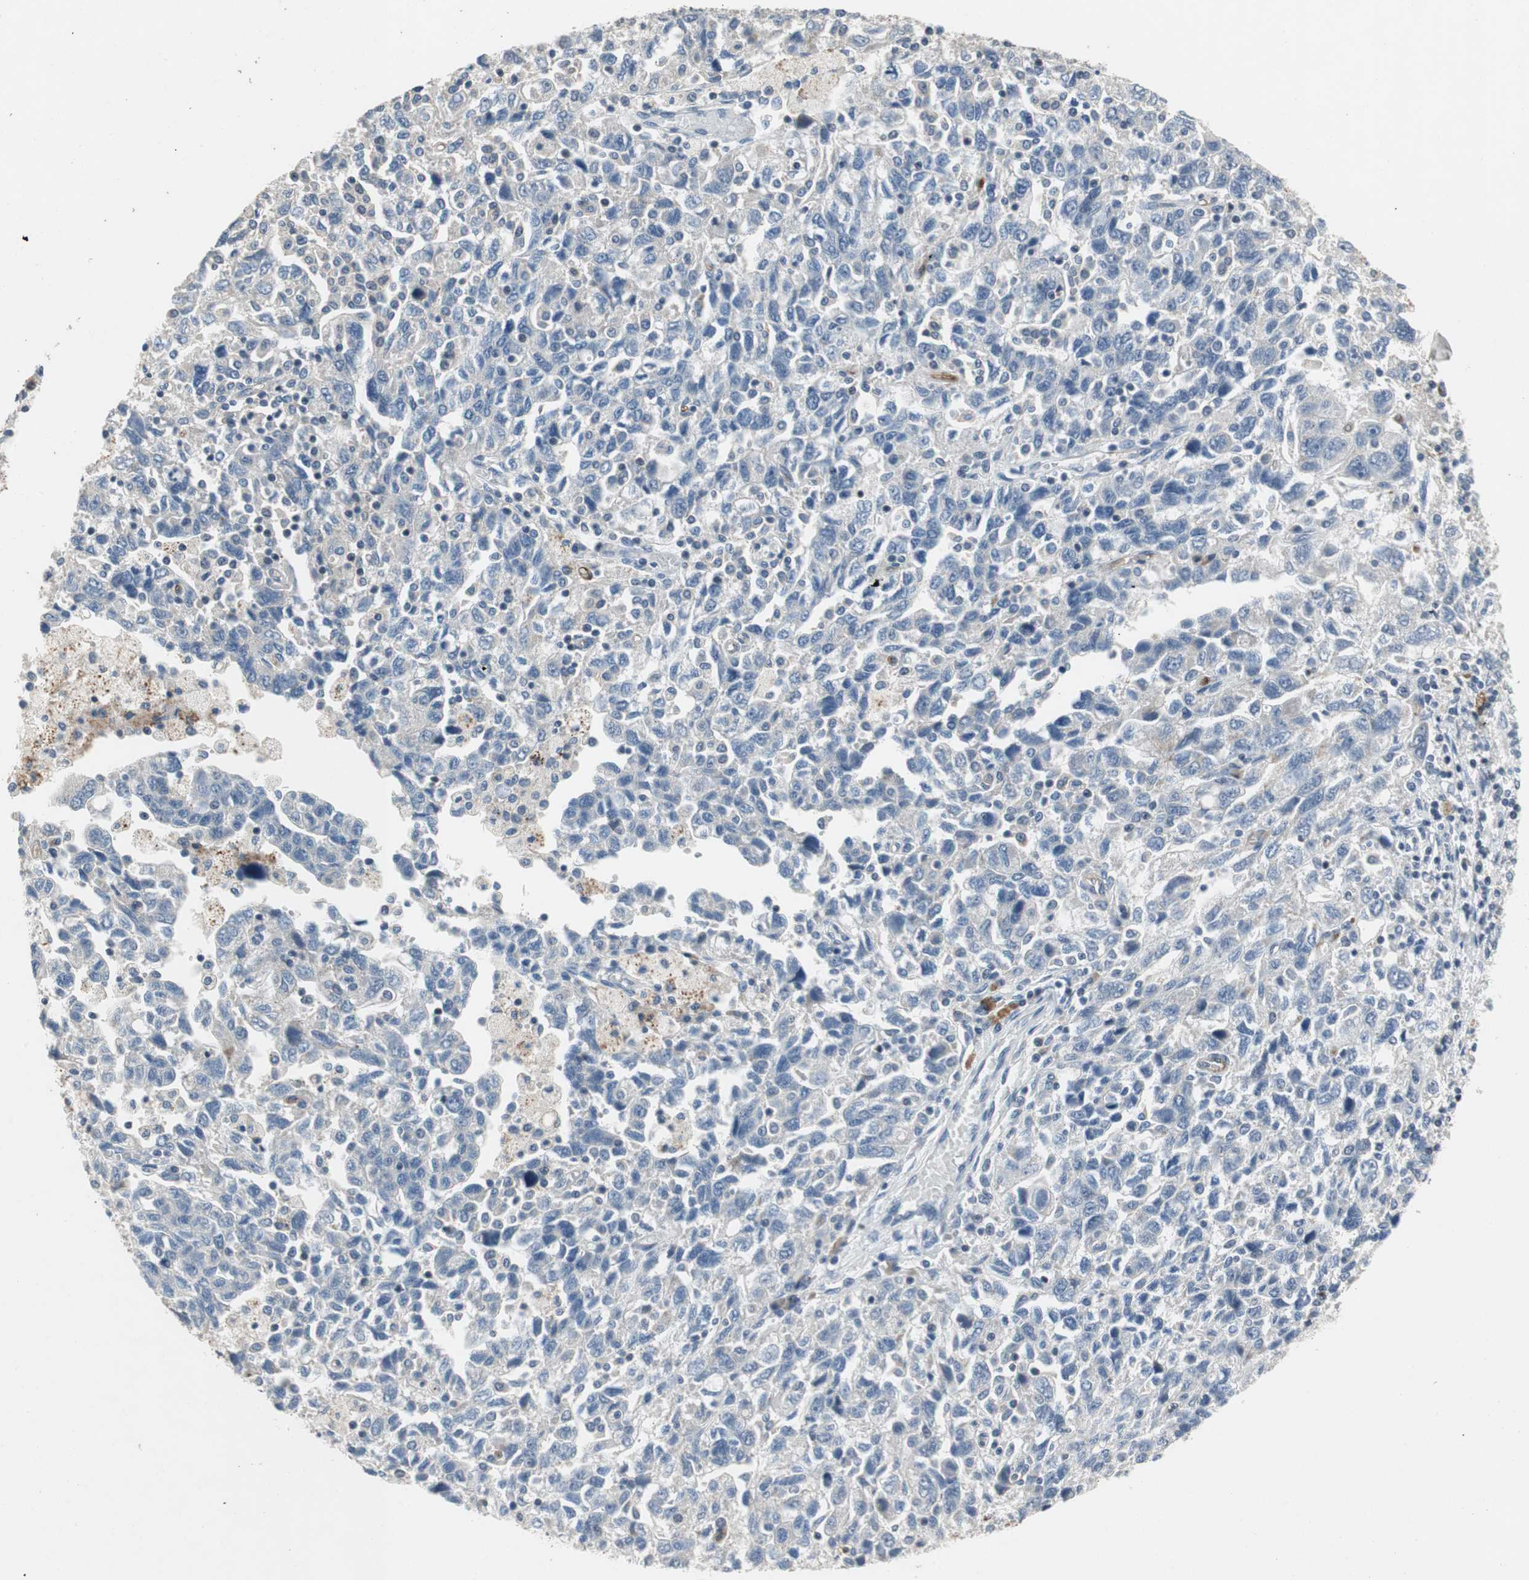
{"staining": {"intensity": "negative", "quantity": "none", "location": "none"}, "tissue": "ovarian cancer", "cell_type": "Tumor cells", "image_type": "cancer", "snomed": [{"axis": "morphology", "description": "Carcinoma, NOS"}, {"axis": "morphology", "description": "Cystadenocarcinoma, serous, NOS"}, {"axis": "topography", "description": "Ovary"}], "caption": "Ovarian carcinoma was stained to show a protein in brown. There is no significant staining in tumor cells. (Immunohistochemistry (ihc), brightfield microscopy, high magnification).", "gene": "ALPL", "patient": {"sex": "female", "age": 69}}